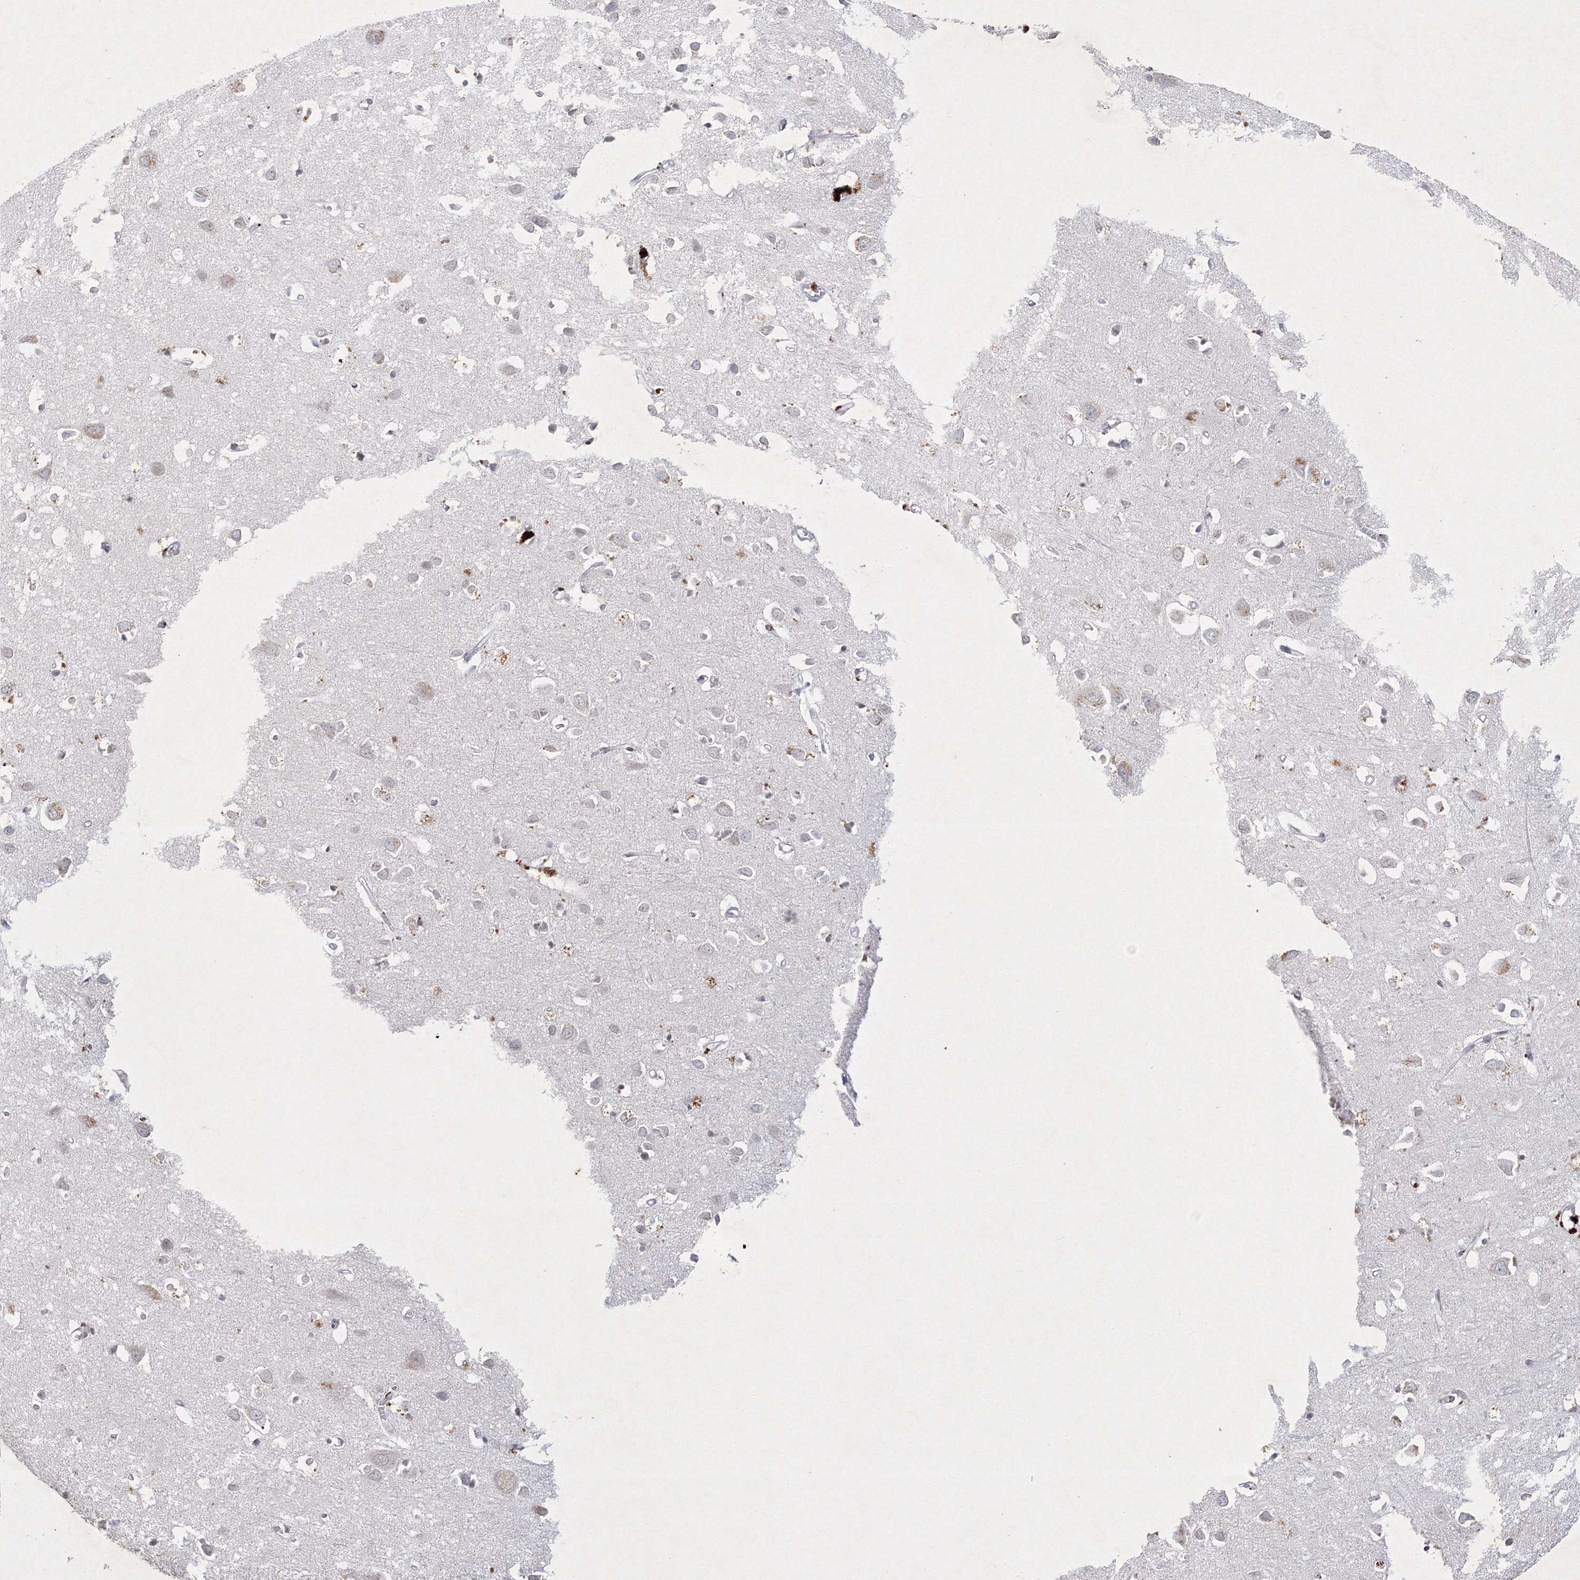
{"staining": {"intensity": "negative", "quantity": "none", "location": "none"}, "tissue": "cerebral cortex", "cell_type": "Endothelial cells", "image_type": "normal", "snomed": [{"axis": "morphology", "description": "Normal tissue, NOS"}, {"axis": "topography", "description": "Cerebral cortex"}], "caption": "Immunohistochemical staining of normal human cerebral cortex demonstrates no significant positivity in endothelial cells. (Brightfield microscopy of DAB immunohistochemistry (IHC) at high magnification).", "gene": "NXPE3", "patient": {"sex": "female", "age": 64}}